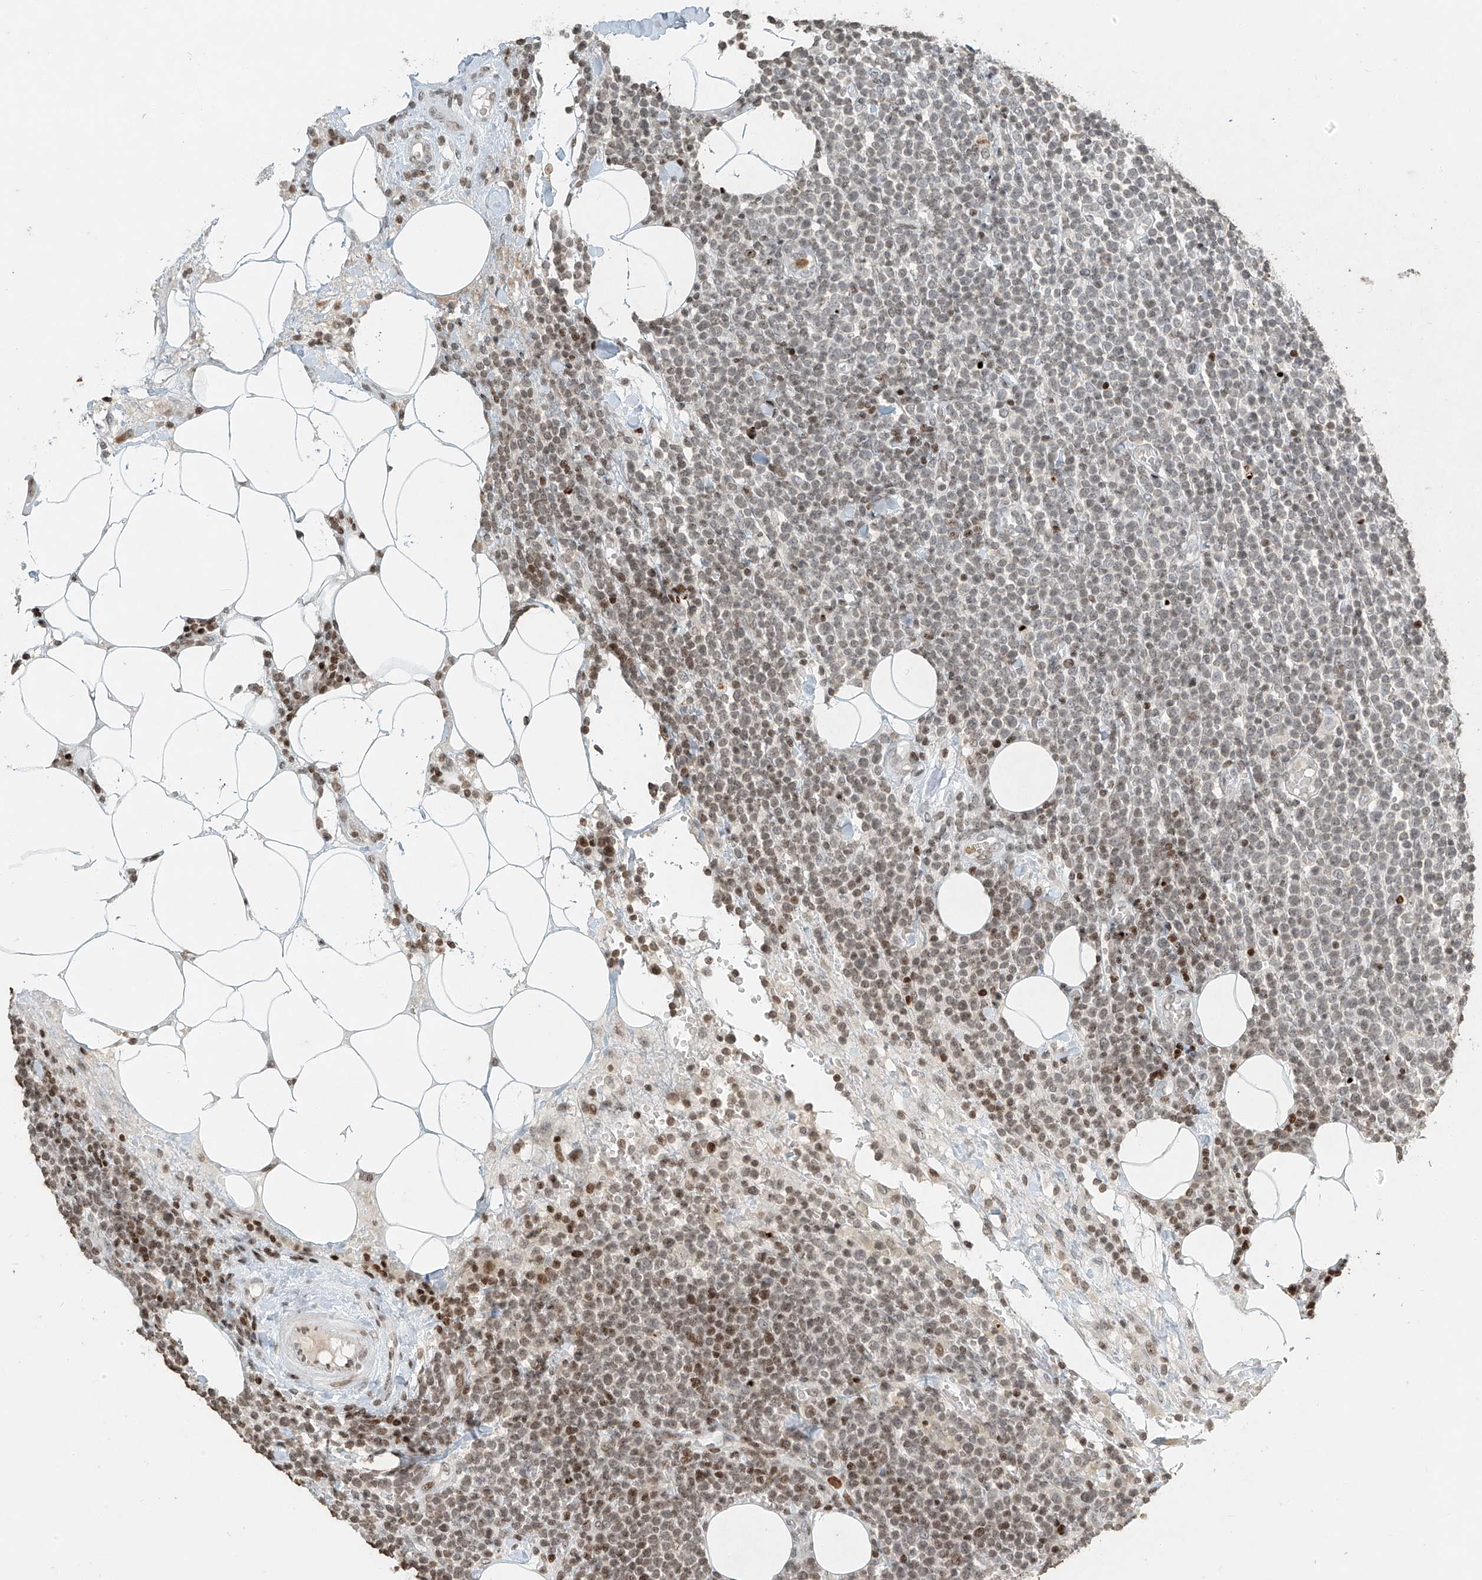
{"staining": {"intensity": "moderate", "quantity": "<25%", "location": "nuclear"}, "tissue": "lymphoma", "cell_type": "Tumor cells", "image_type": "cancer", "snomed": [{"axis": "morphology", "description": "Malignant lymphoma, non-Hodgkin's type, High grade"}, {"axis": "topography", "description": "Lymph node"}], "caption": "High-magnification brightfield microscopy of malignant lymphoma, non-Hodgkin's type (high-grade) stained with DAB (3,3'-diaminobenzidine) (brown) and counterstained with hematoxylin (blue). tumor cells exhibit moderate nuclear positivity is identified in about<25% of cells.", "gene": "C17orf58", "patient": {"sex": "male", "age": 61}}